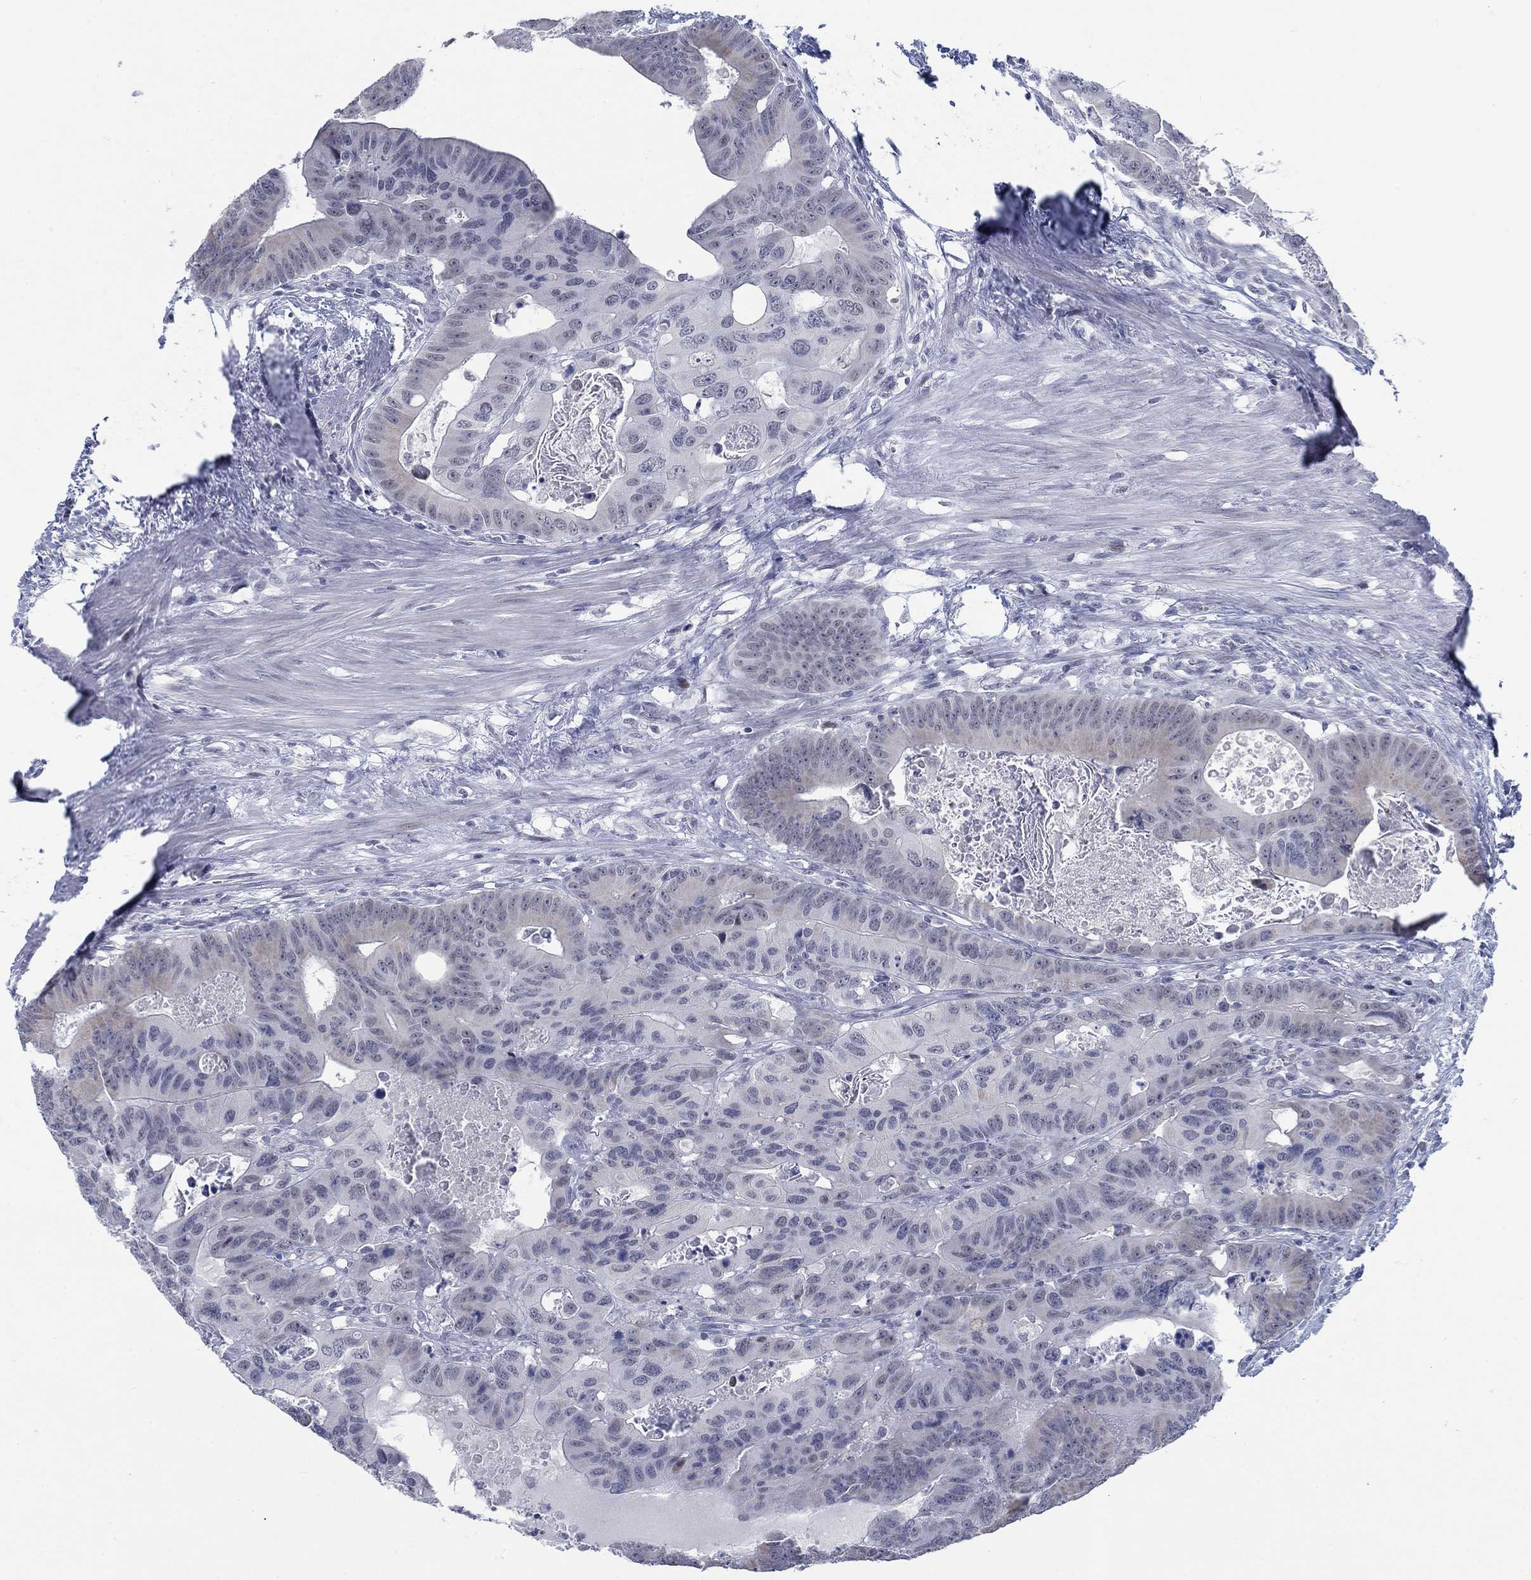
{"staining": {"intensity": "negative", "quantity": "none", "location": "none"}, "tissue": "colorectal cancer", "cell_type": "Tumor cells", "image_type": "cancer", "snomed": [{"axis": "morphology", "description": "Adenocarcinoma, NOS"}, {"axis": "topography", "description": "Rectum"}], "caption": "Image shows no significant protein staining in tumor cells of colorectal adenocarcinoma. (Brightfield microscopy of DAB immunohistochemistry at high magnification).", "gene": "NEU3", "patient": {"sex": "male", "age": 64}}